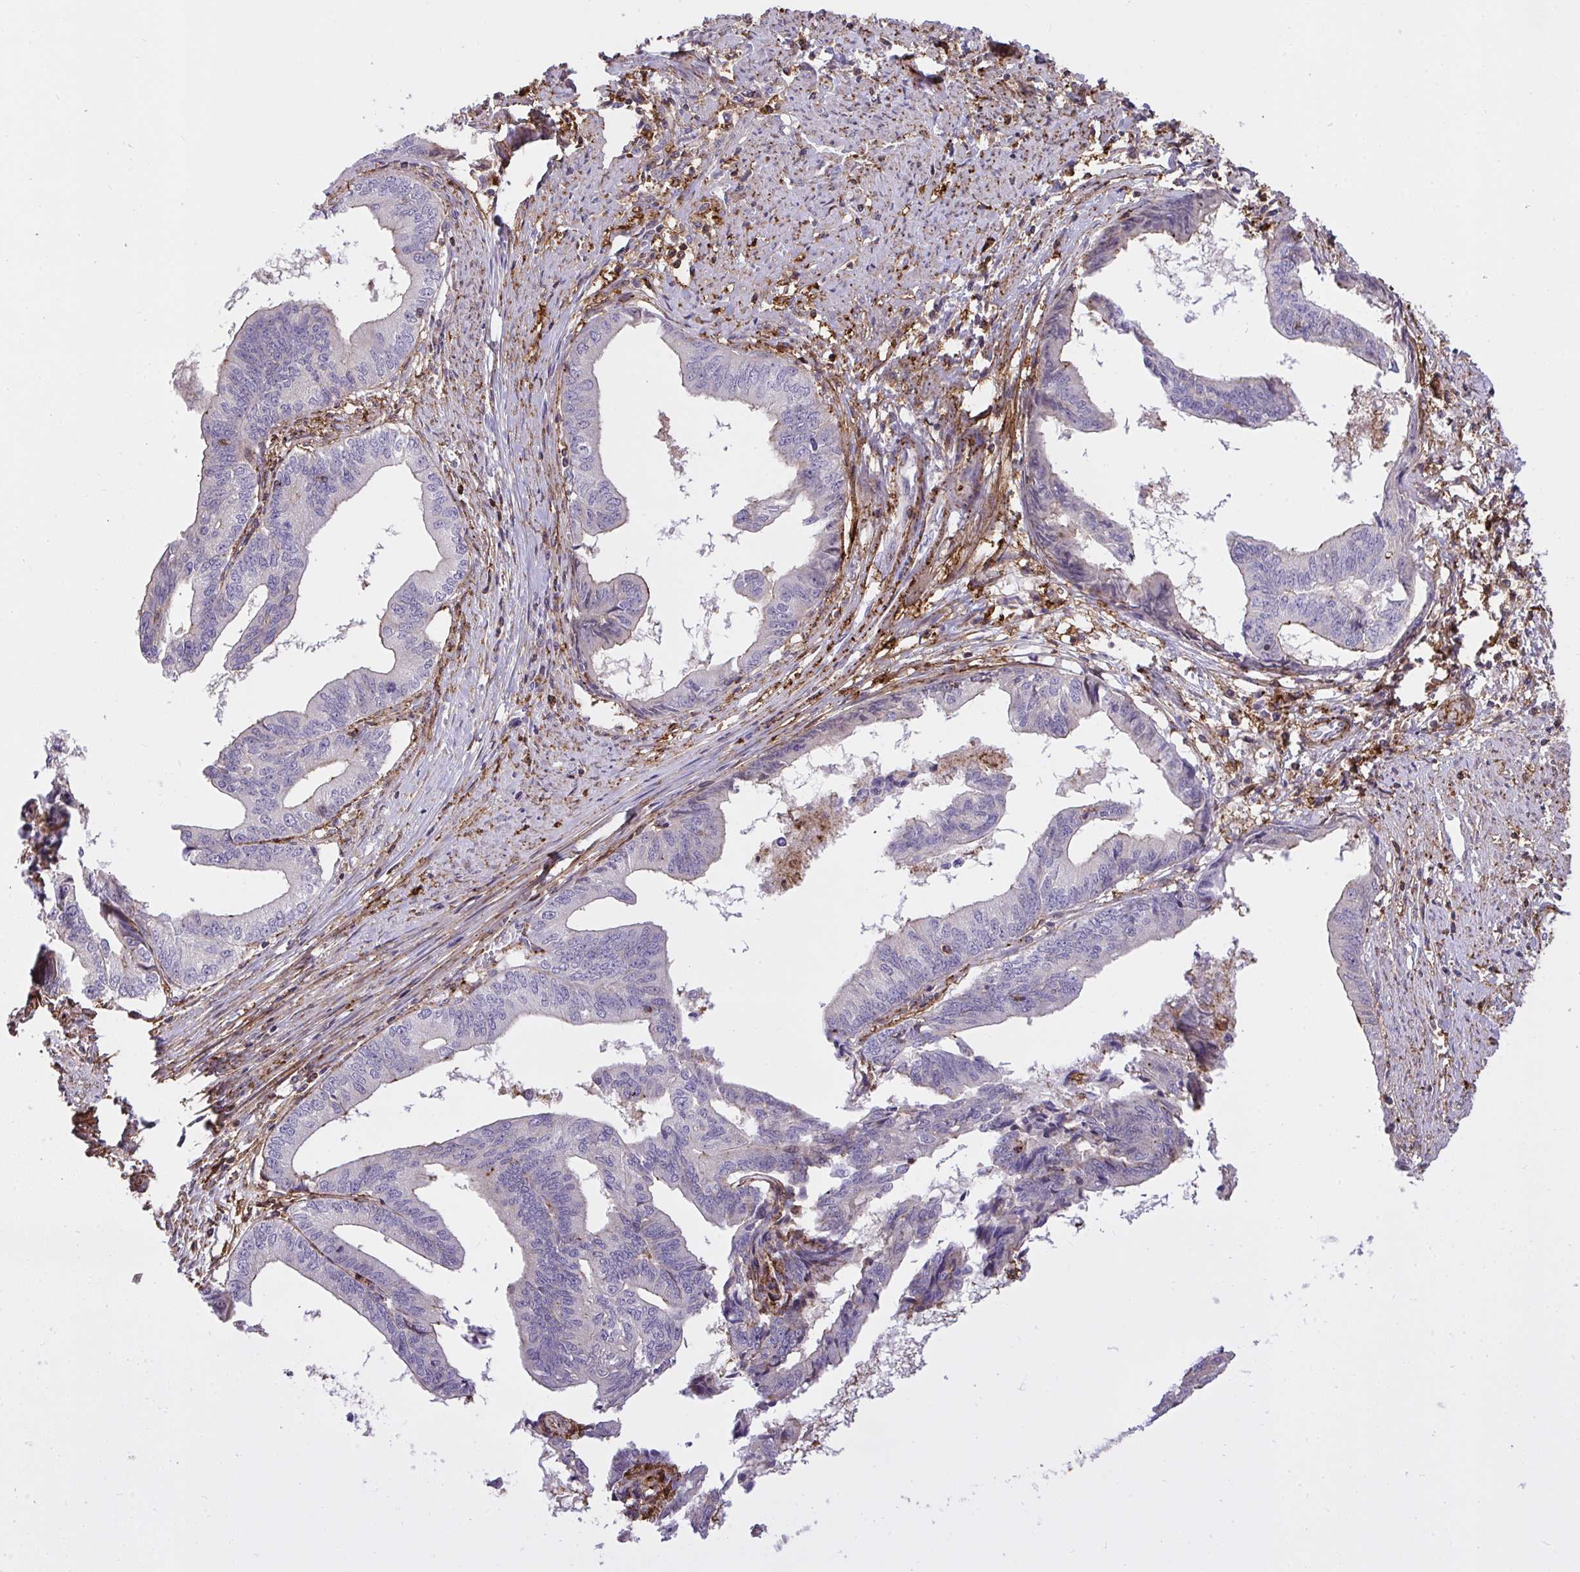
{"staining": {"intensity": "negative", "quantity": "none", "location": "none"}, "tissue": "endometrial cancer", "cell_type": "Tumor cells", "image_type": "cancer", "snomed": [{"axis": "morphology", "description": "Adenocarcinoma, NOS"}, {"axis": "topography", "description": "Endometrium"}], "caption": "Histopathology image shows no protein positivity in tumor cells of adenocarcinoma (endometrial) tissue.", "gene": "ERI1", "patient": {"sex": "female", "age": 65}}